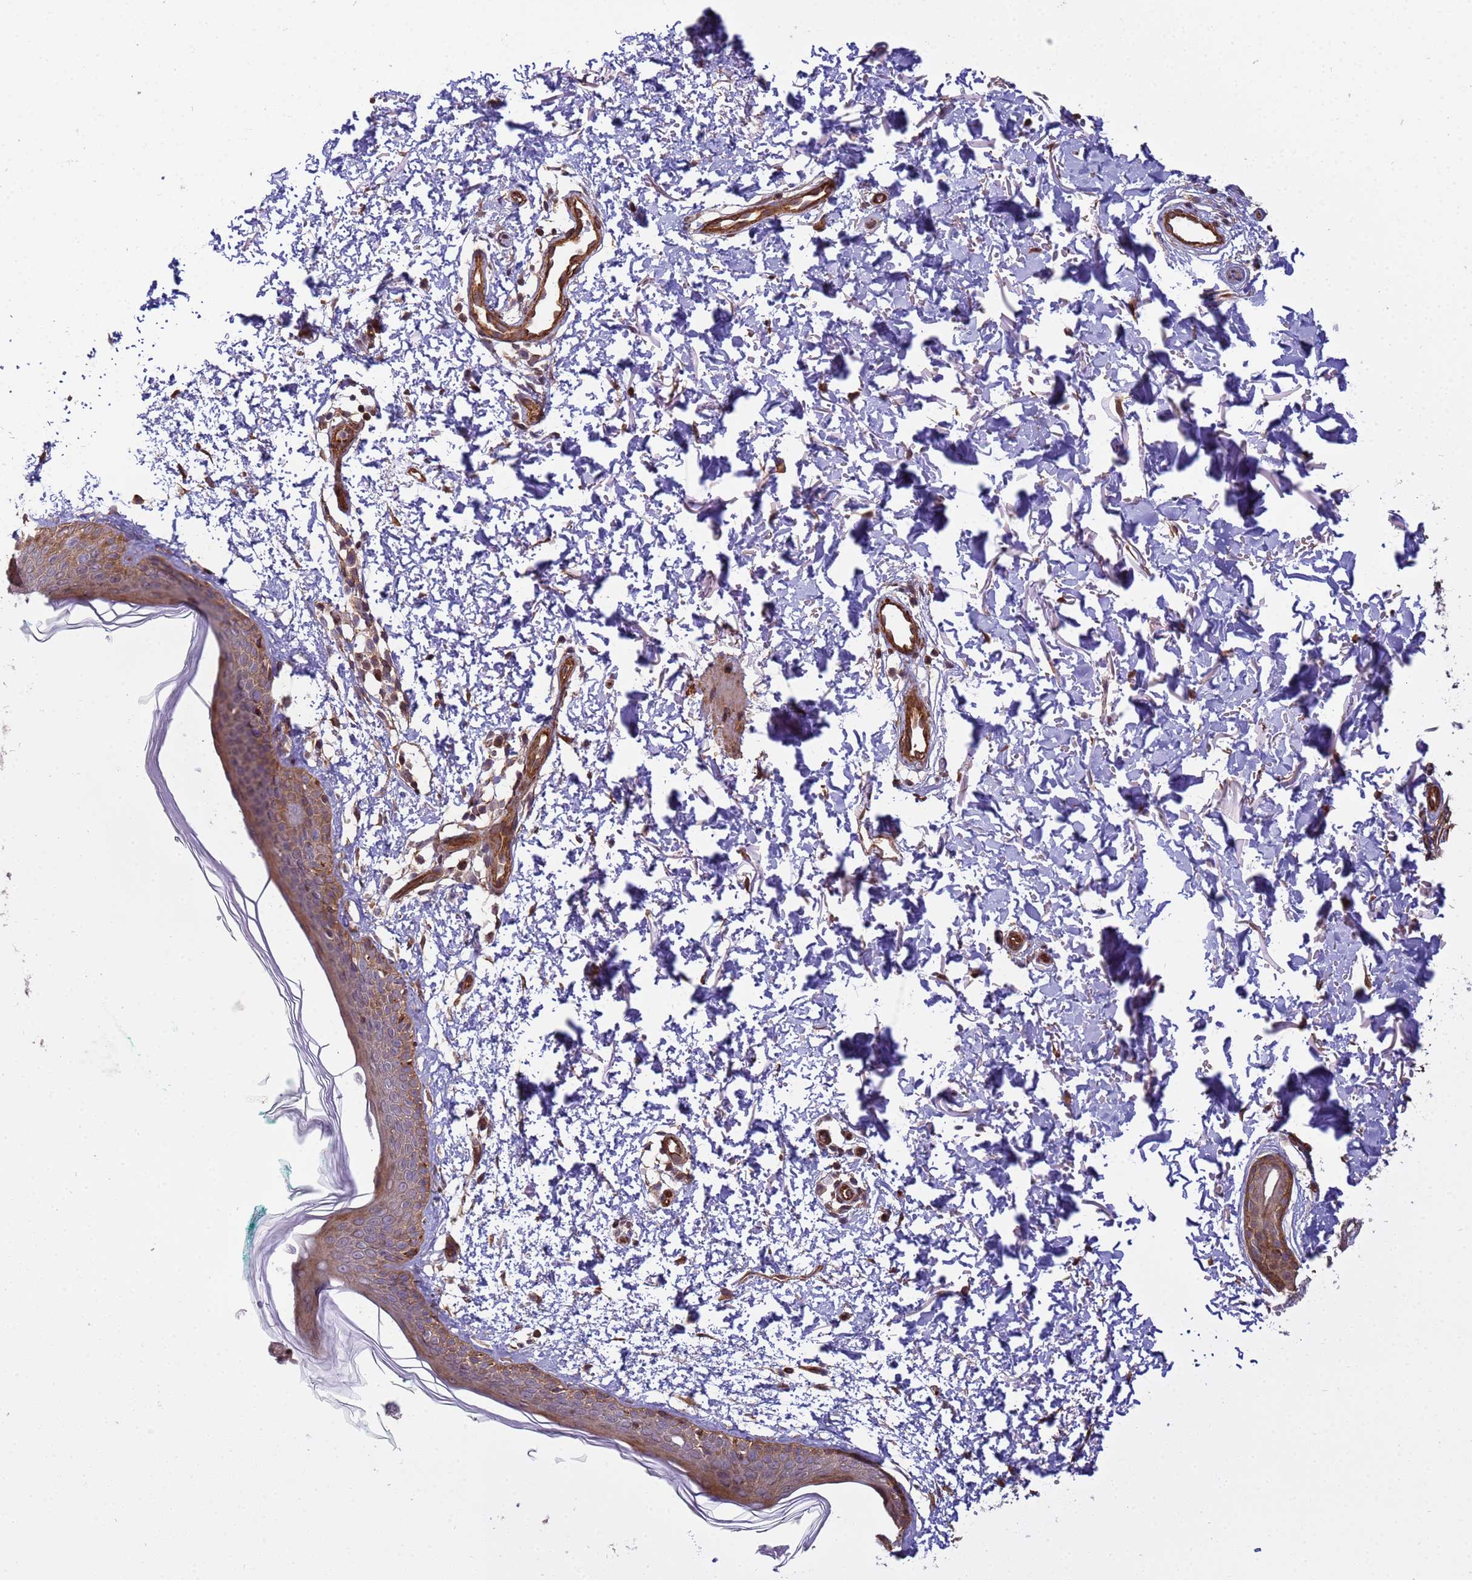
{"staining": {"intensity": "weak", "quantity": ">75%", "location": "cytoplasmic/membranous"}, "tissue": "skin", "cell_type": "Fibroblasts", "image_type": "normal", "snomed": [{"axis": "morphology", "description": "Normal tissue, NOS"}, {"axis": "topography", "description": "Skin"}], "caption": "High-magnification brightfield microscopy of unremarkable skin stained with DAB (3,3'-diaminobenzidine) (brown) and counterstained with hematoxylin (blue). fibroblasts exhibit weak cytoplasmic/membranous staining is seen in about>75% of cells. Nuclei are stained in blue.", "gene": "ITGB4", "patient": {"sex": "male", "age": 66}}